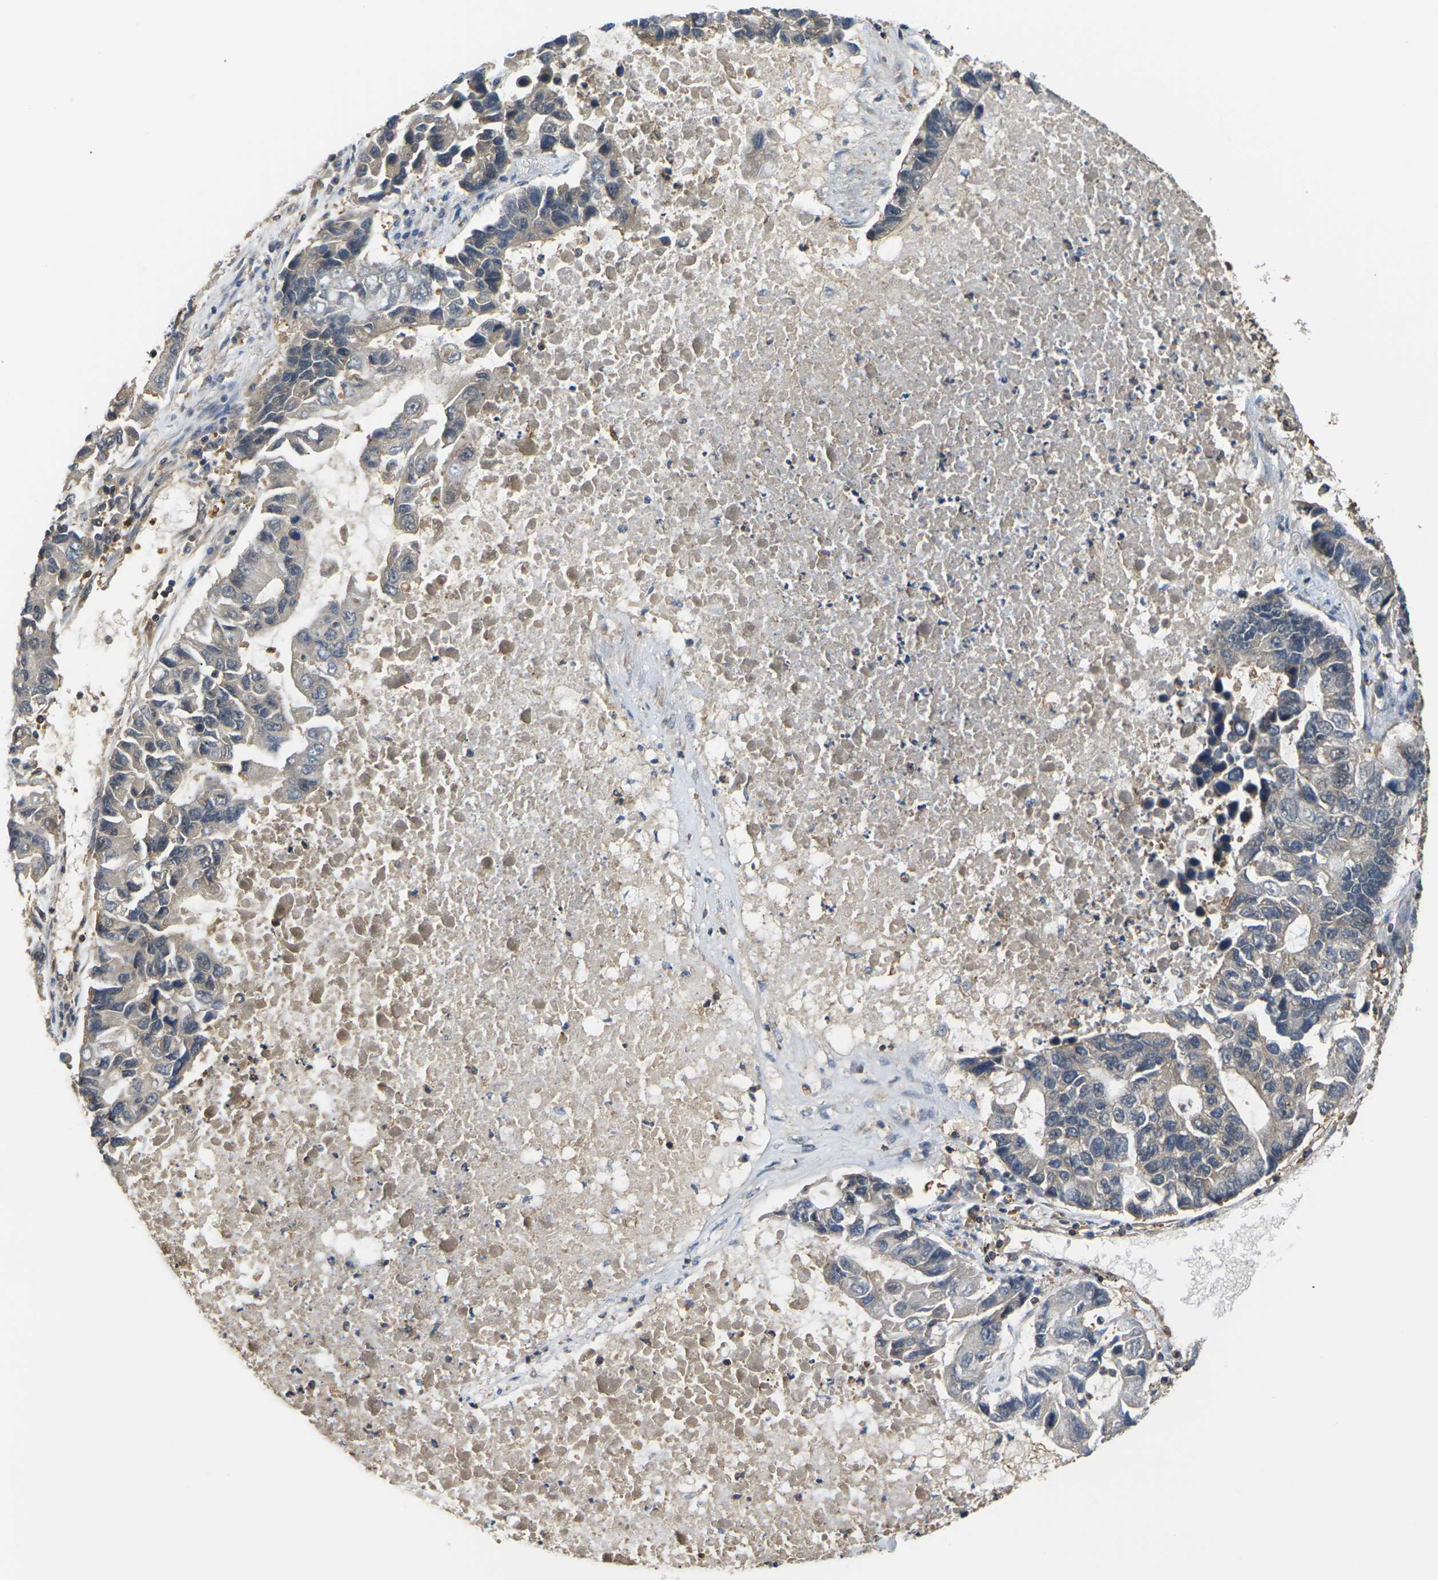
{"staining": {"intensity": "negative", "quantity": "none", "location": "none"}, "tissue": "lung cancer", "cell_type": "Tumor cells", "image_type": "cancer", "snomed": [{"axis": "morphology", "description": "Adenocarcinoma, NOS"}, {"axis": "topography", "description": "Lung"}], "caption": "Tumor cells are negative for brown protein staining in lung cancer. Nuclei are stained in blue.", "gene": "IQGAP1", "patient": {"sex": "female", "age": 51}}